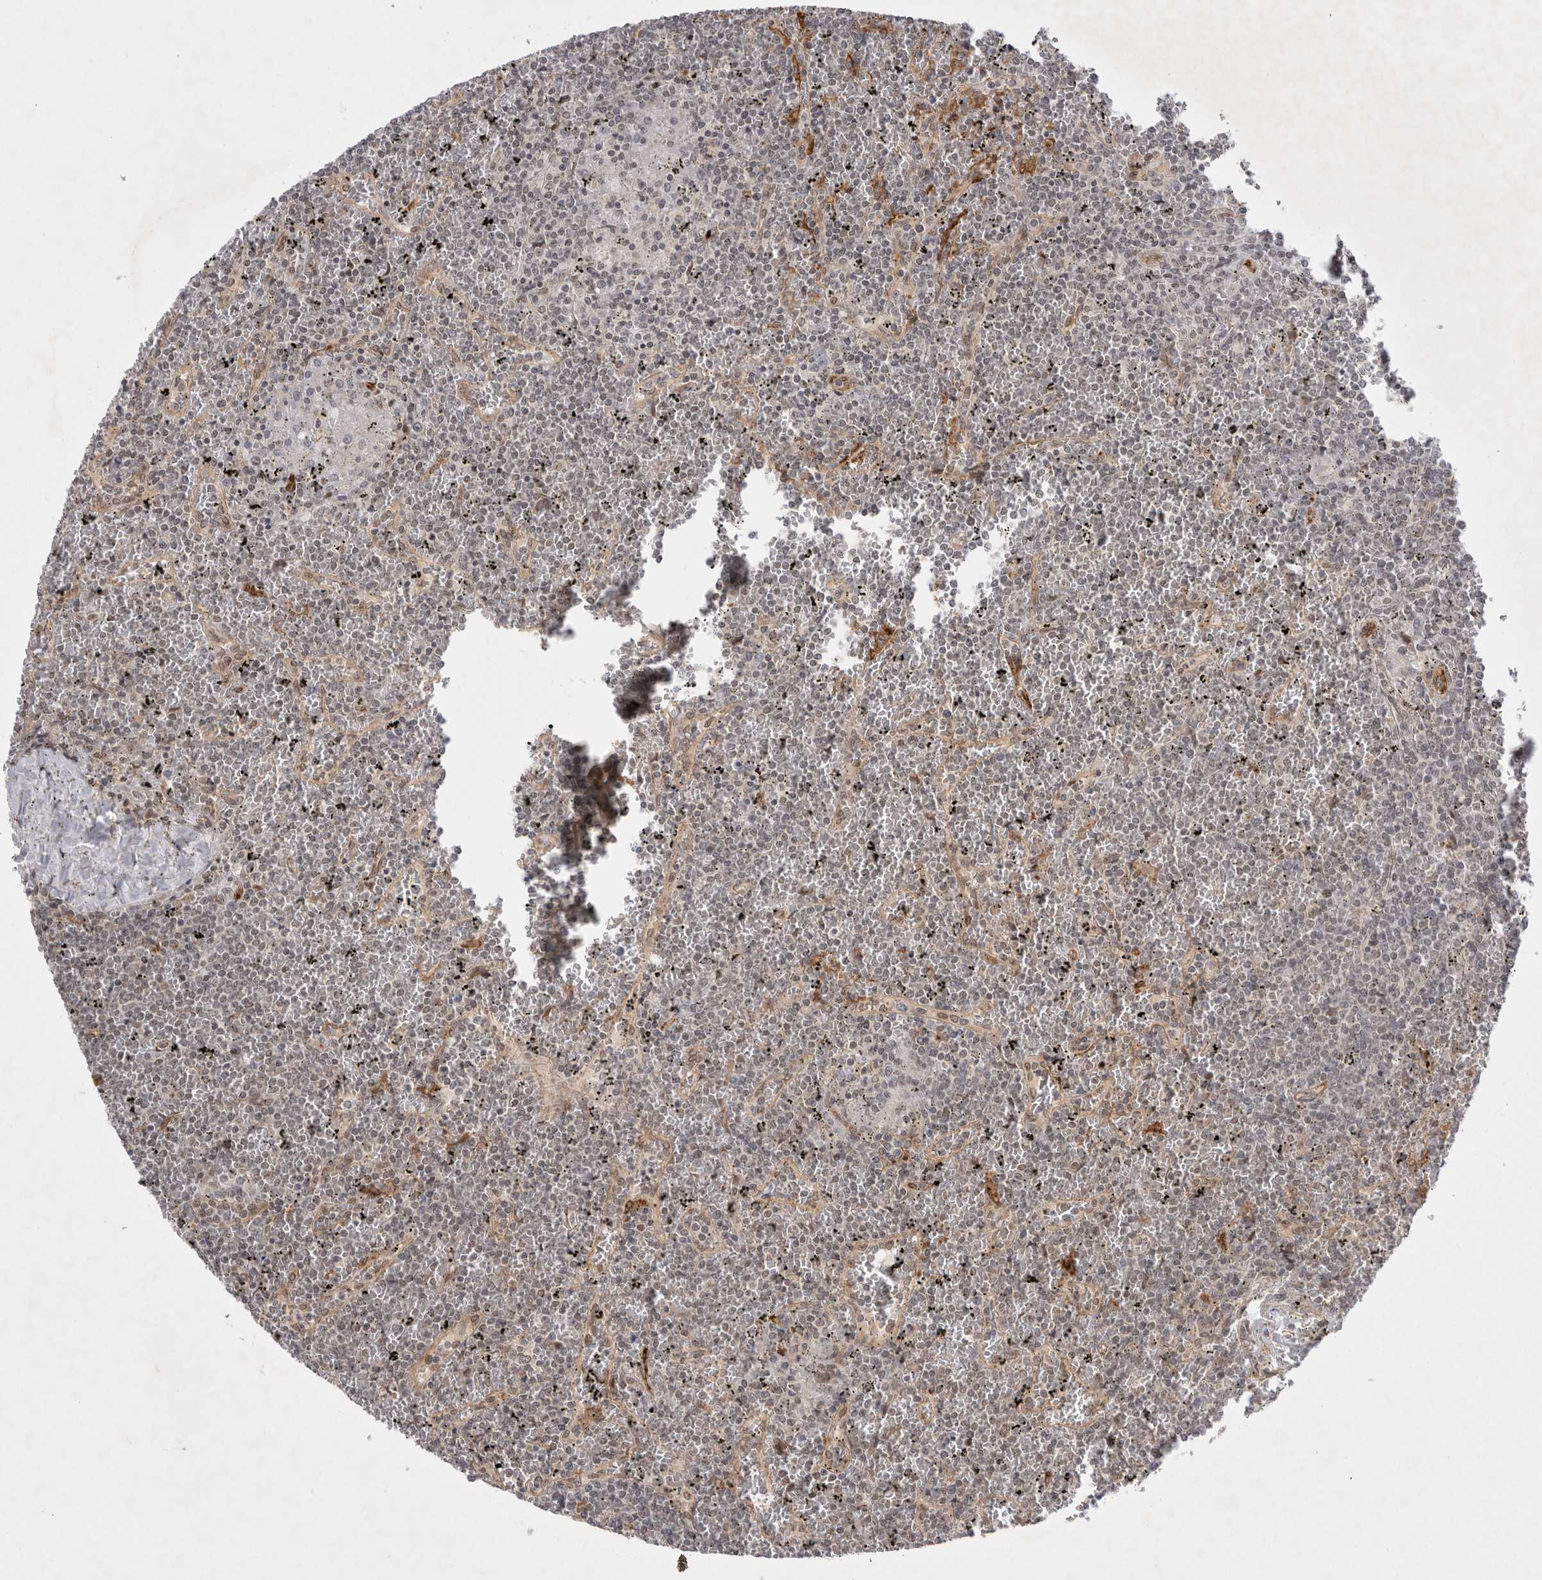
{"staining": {"intensity": "weak", "quantity": "<25%", "location": "nuclear"}, "tissue": "lymphoma", "cell_type": "Tumor cells", "image_type": "cancer", "snomed": [{"axis": "morphology", "description": "Malignant lymphoma, non-Hodgkin's type, Low grade"}, {"axis": "topography", "description": "Spleen"}], "caption": "Protein analysis of lymphoma reveals no significant staining in tumor cells.", "gene": "ZNF318", "patient": {"sex": "female", "age": 19}}